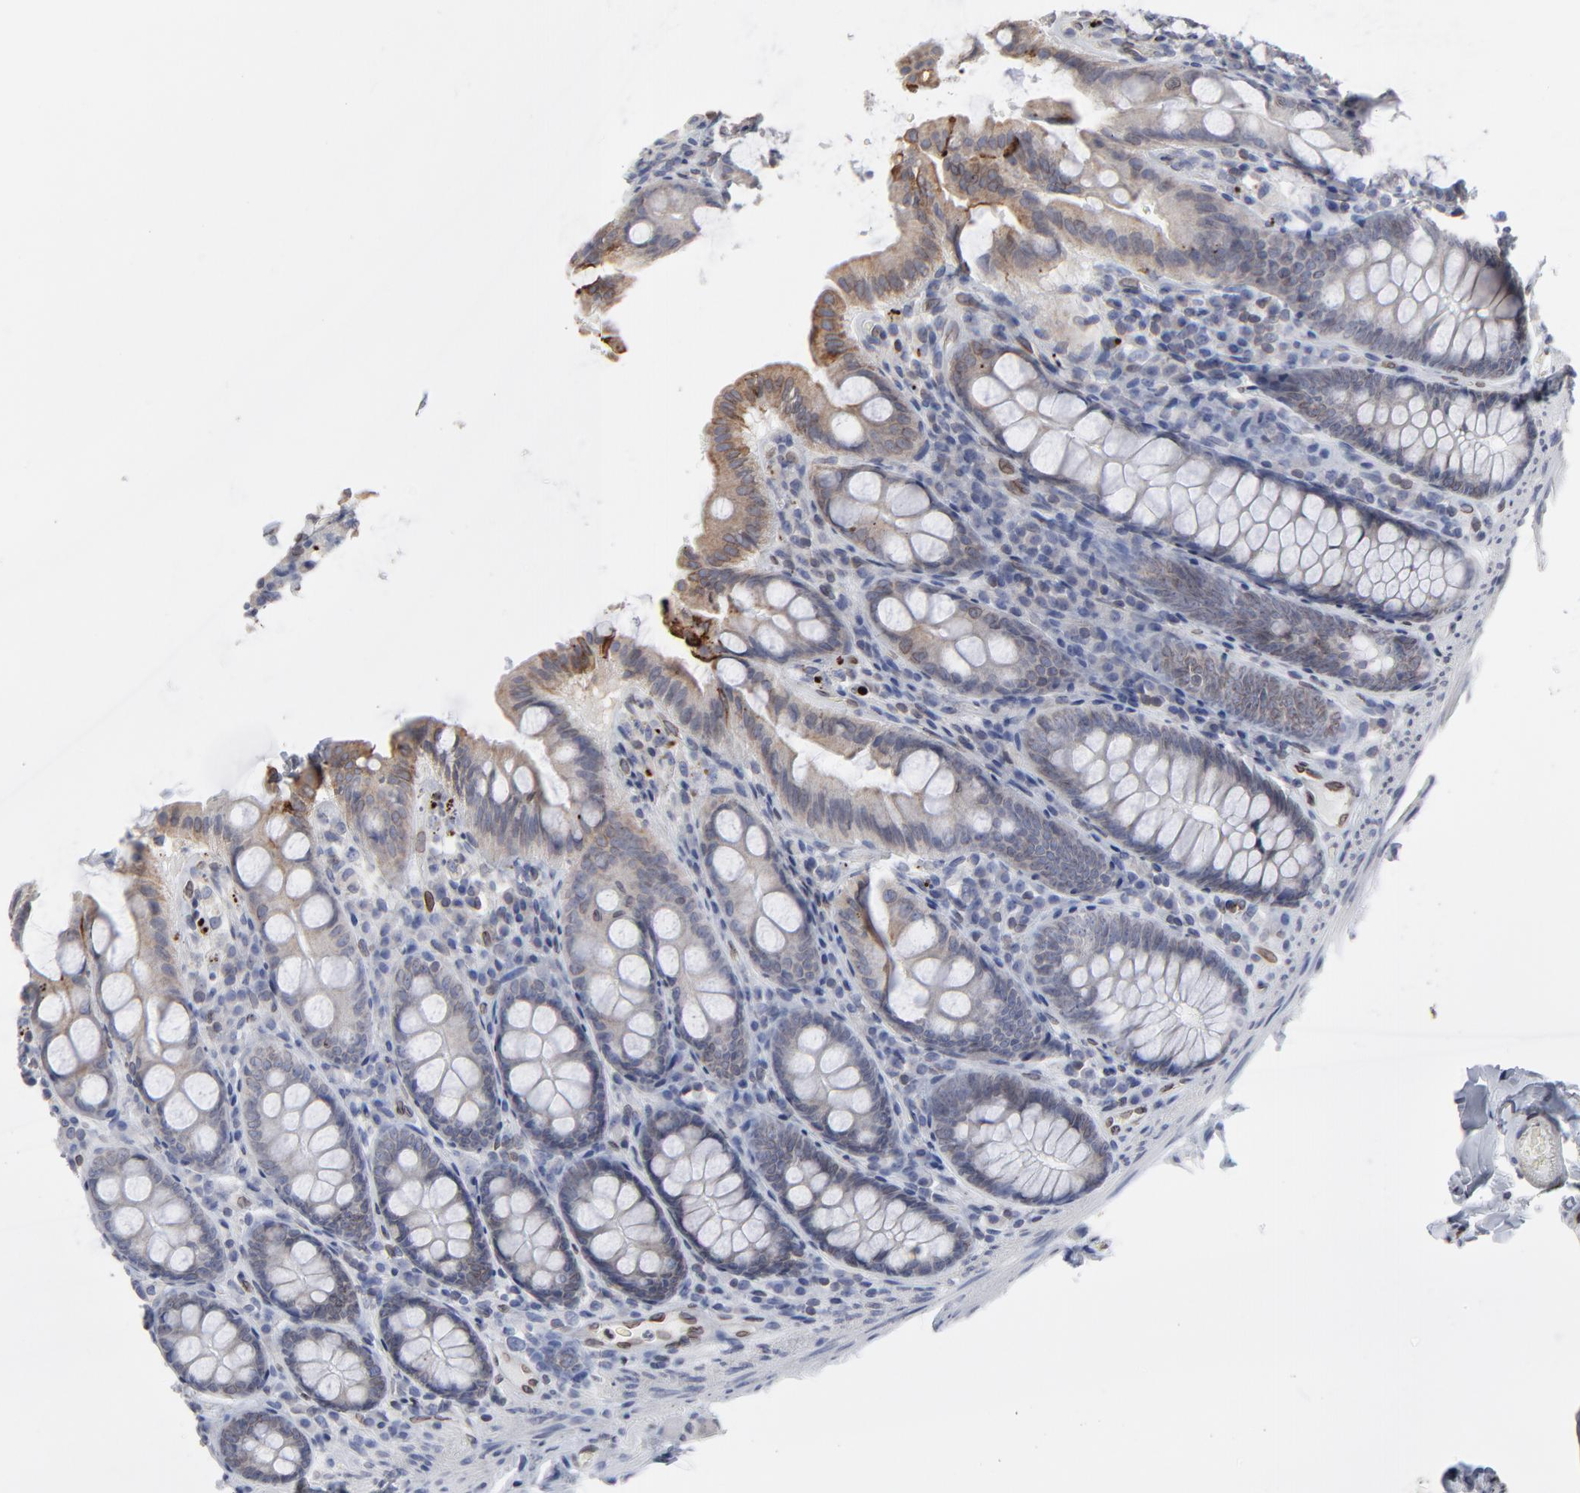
{"staining": {"intensity": "moderate", "quantity": ">75%", "location": "nuclear"}, "tissue": "colon", "cell_type": "Endothelial cells", "image_type": "normal", "snomed": [{"axis": "morphology", "description": "Normal tissue, NOS"}, {"axis": "topography", "description": "Colon"}], "caption": "Approximately >75% of endothelial cells in normal colon display moderate nuclear protein positivity as visualized by brown immunohistochemical staining.", "gene": "SYNE2", "patient": {"sex": "female", "age": 61}}